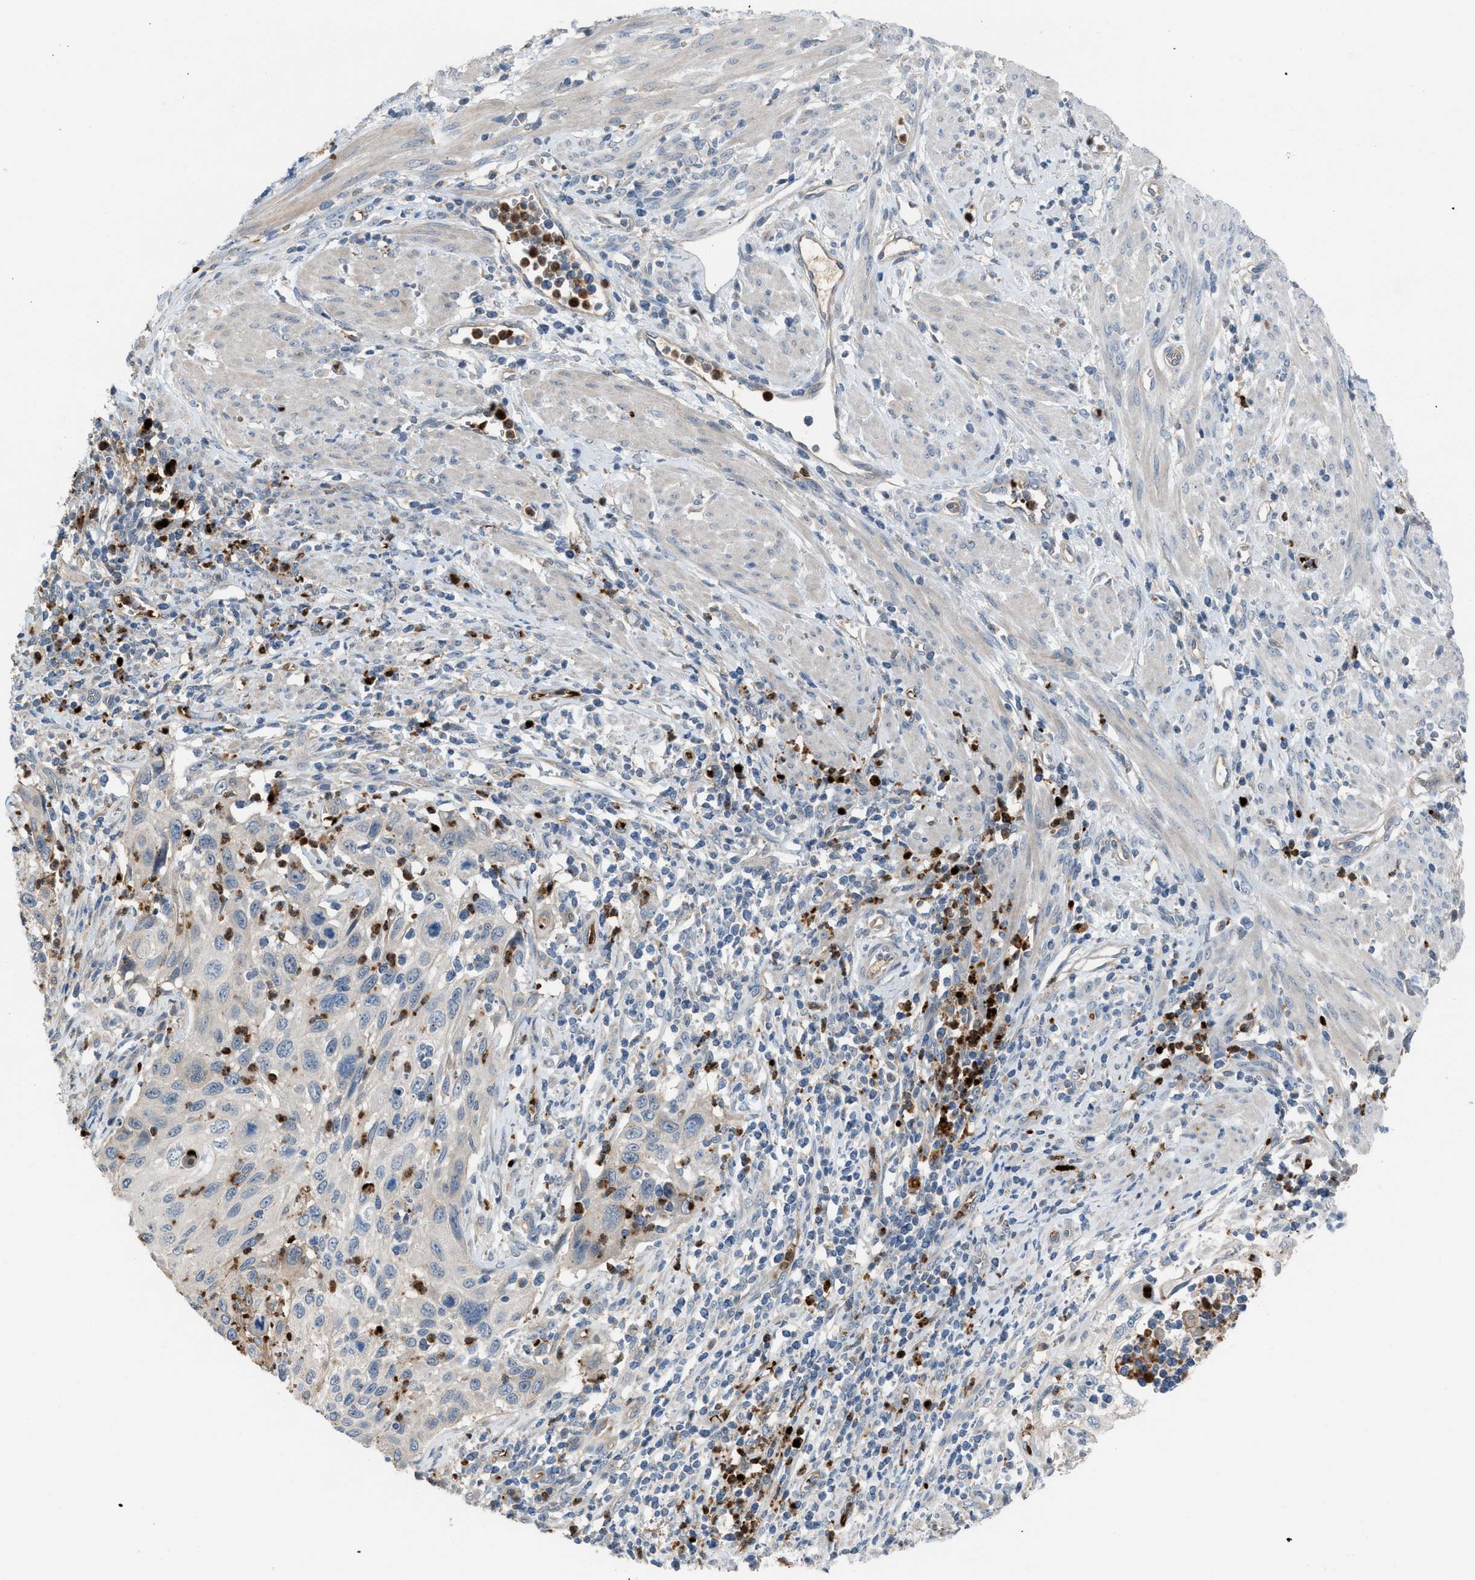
{"staining": {"intensity": "negative", "quantity": "none", "location": "none"}, "tissue": "cervical cancer", "cell_type": "Tumor cells", "image_type": "cancer", "snomed": [{"axis": "morphology", "description": "Squamous cell carcinoma, NOS"}, {"axis": "topography", "description": "Cervix"}], "caption": "Cervical squamous cell carcinoma was stained to show a protein in brown. There is no significant expression in tumor cells.", "gene": "CFAP77", "patient": {"sex": "female", "age": 70}}